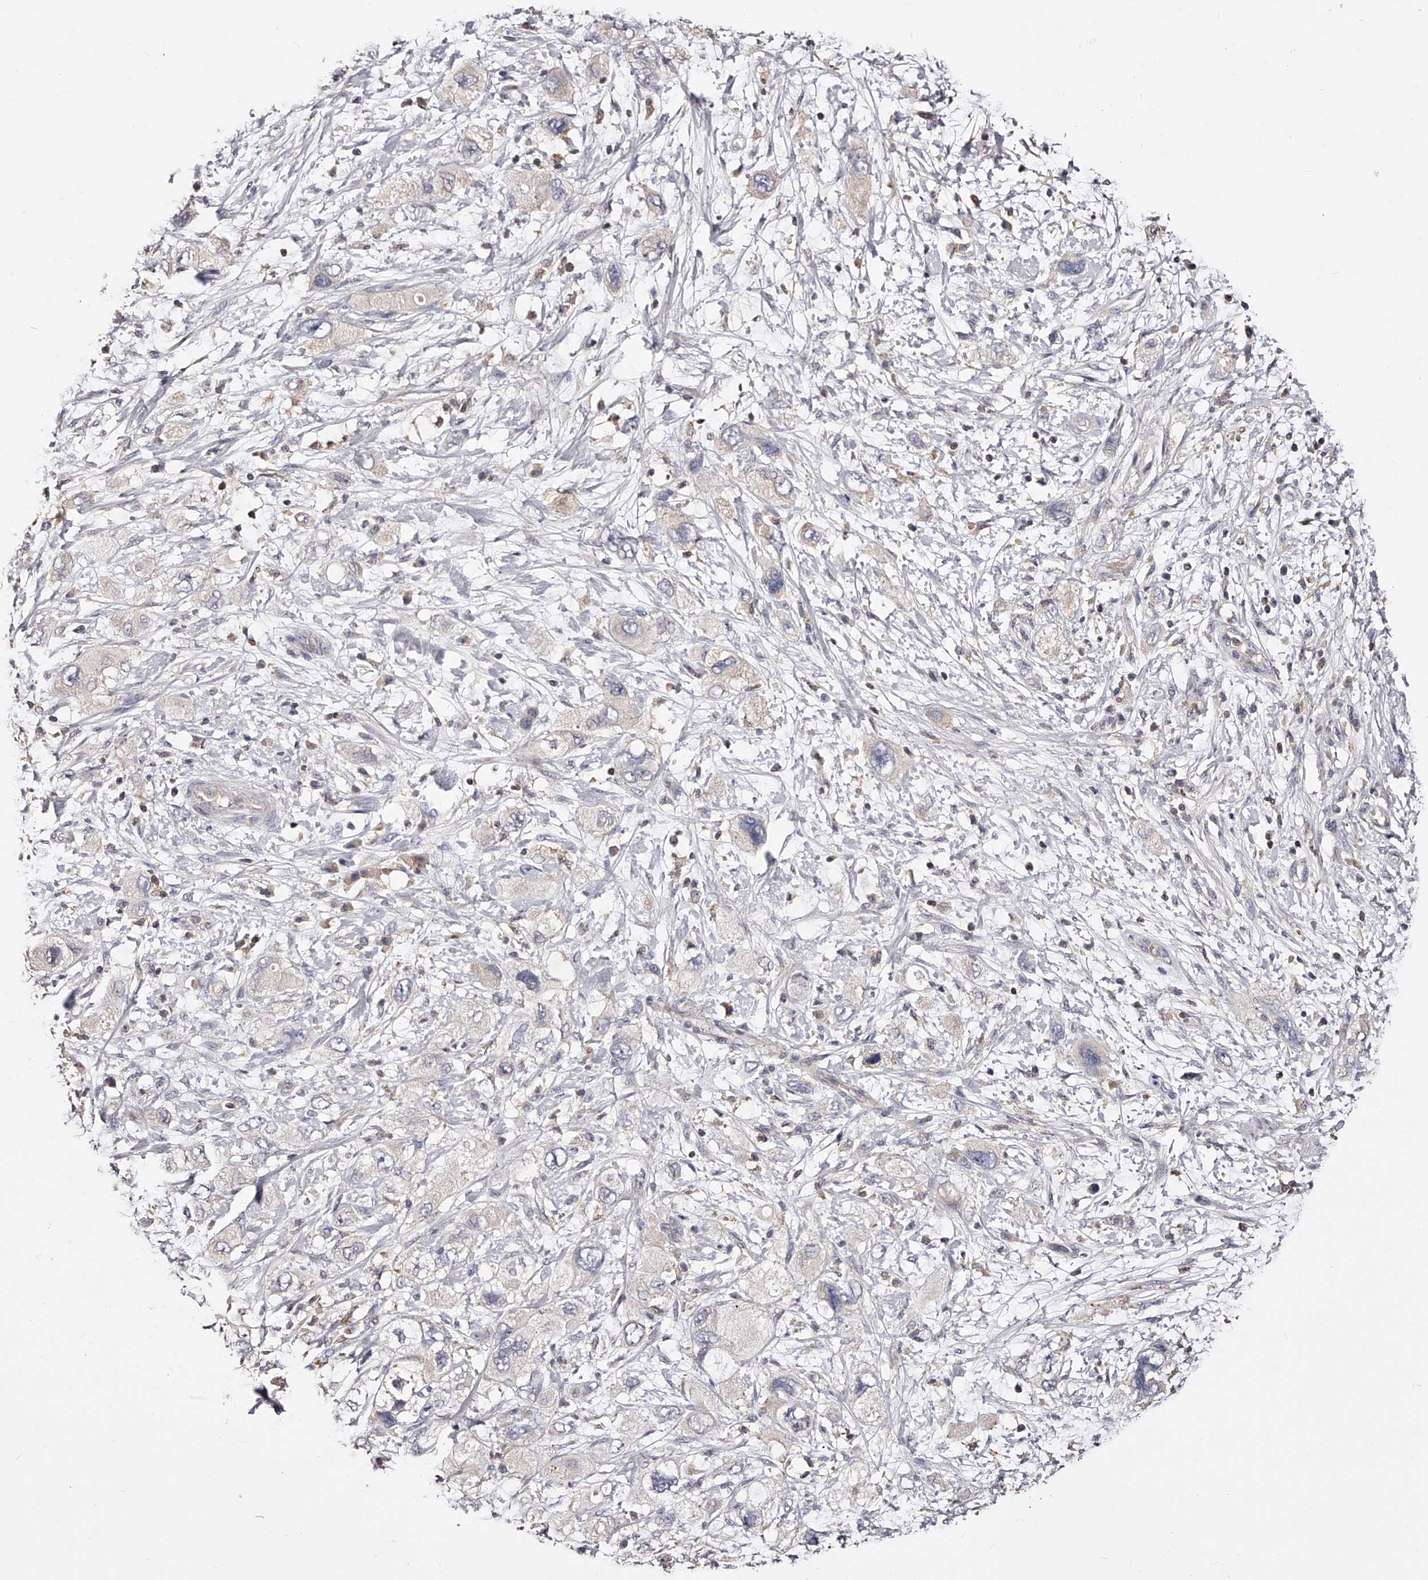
{"staining": {"intensity": "negative", "quantity": "none", "location": "none"}, "tissue": "pancreatic cancer", "cell_type": "Tumor cells", "image_type": "cancer", "snomed": [{"axis": "morphology", "description": "Adenocarcinoma, NOS"}, {"axis": "topography", "description": "Pancreas"}], "caption": "Immunohistochemical staining of human adenocarcinoma (pancreatic) displays no significant positivity in tumor cells.", "gene": "PHACTR1", "patient": {"sex": "female", "age": 73}}